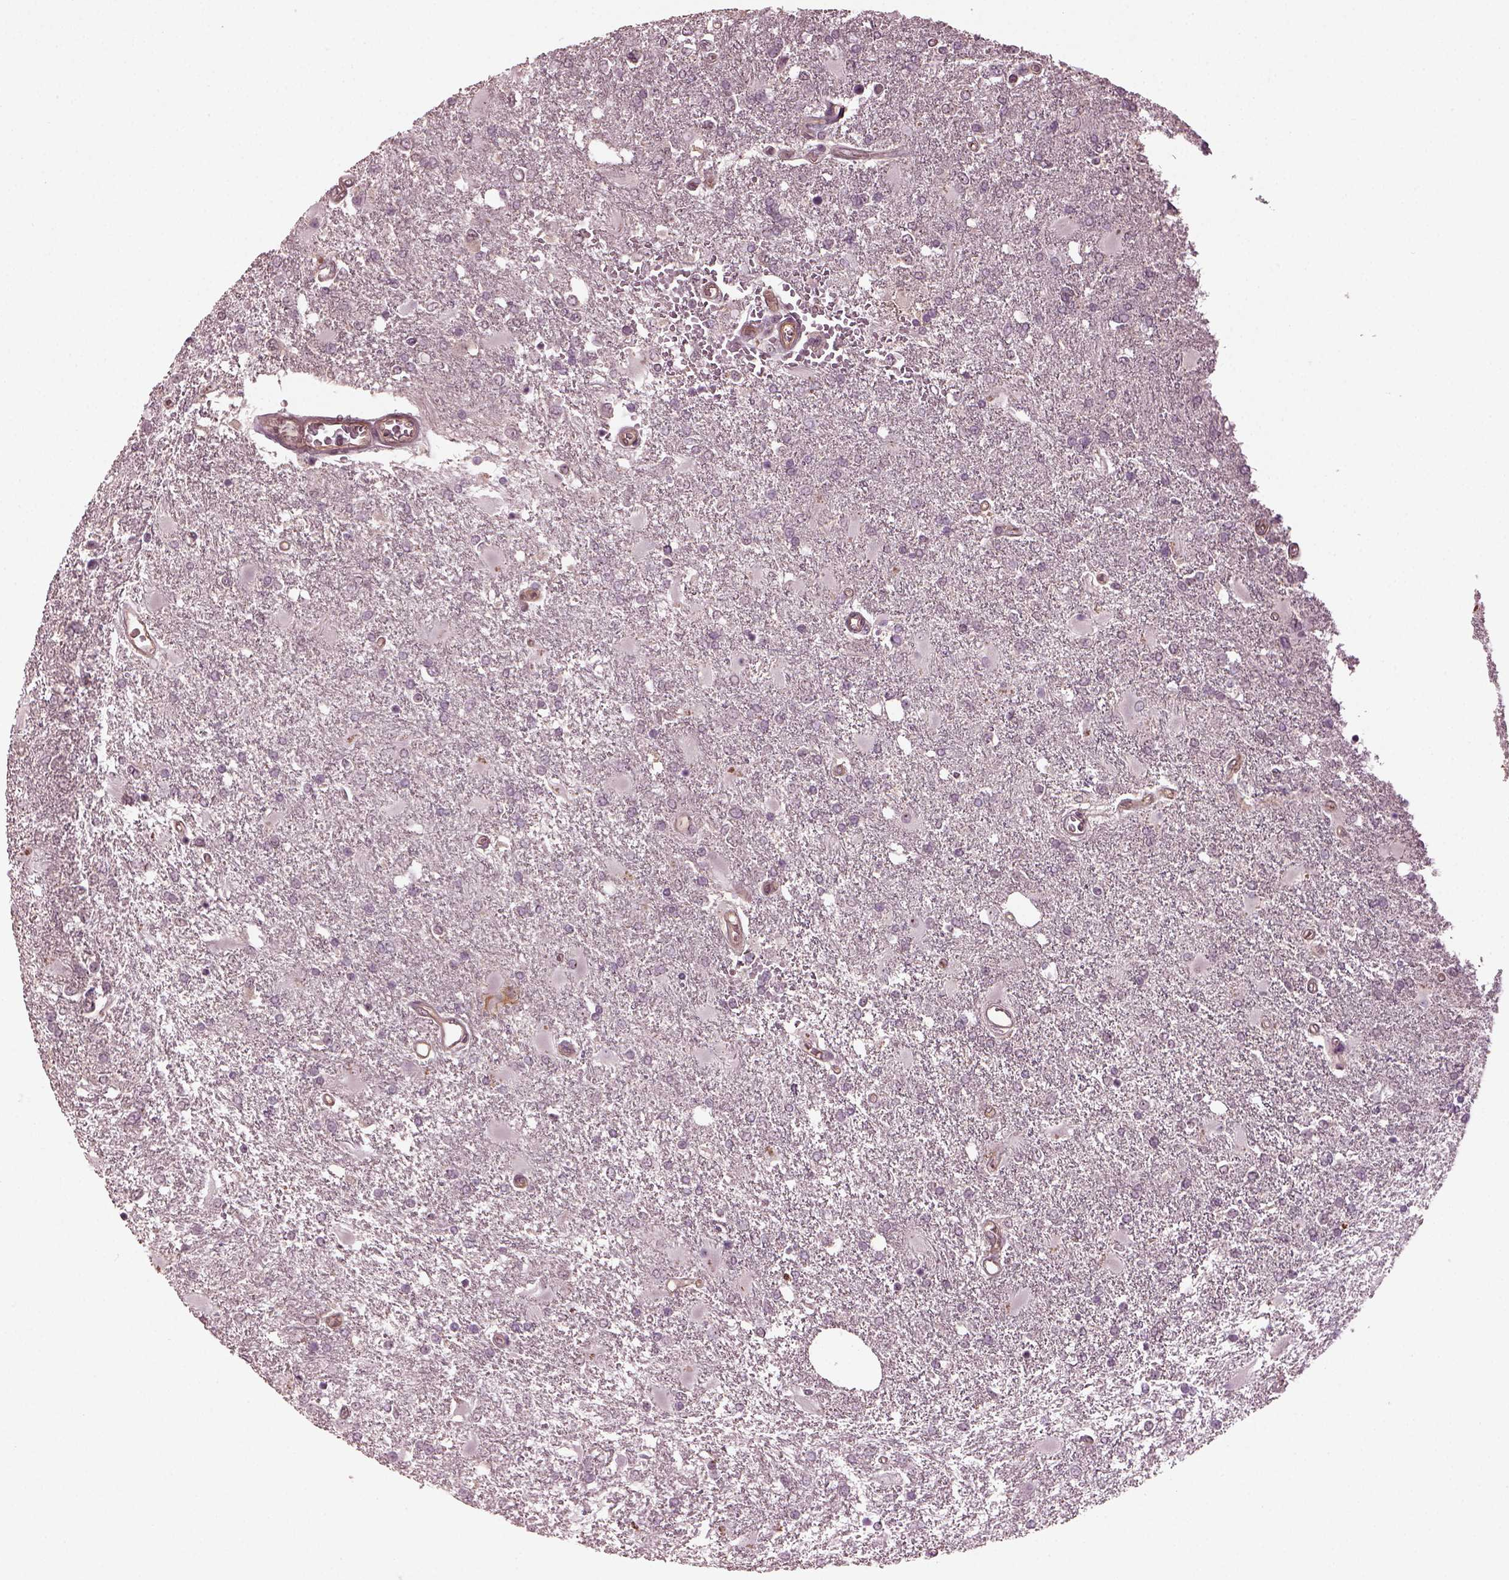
{"staining": {"intensity": "negative", "quantity": "none", "location": "none"}, "tissue": "glioma", "cell_type": "Tumor cells", "image_type": "cancer", "snomed": [{"axis": "morphology", "description": "Glioma, malignant, High grade"}, {"axis": "topography", "description": "Cerebral cortex"}], "caption": "Human glioma stained for a protein using IHC exhibits no staining in tumor cells.", "gene": "GNRH1", "patient": {"sex": "male", "age": 79}}